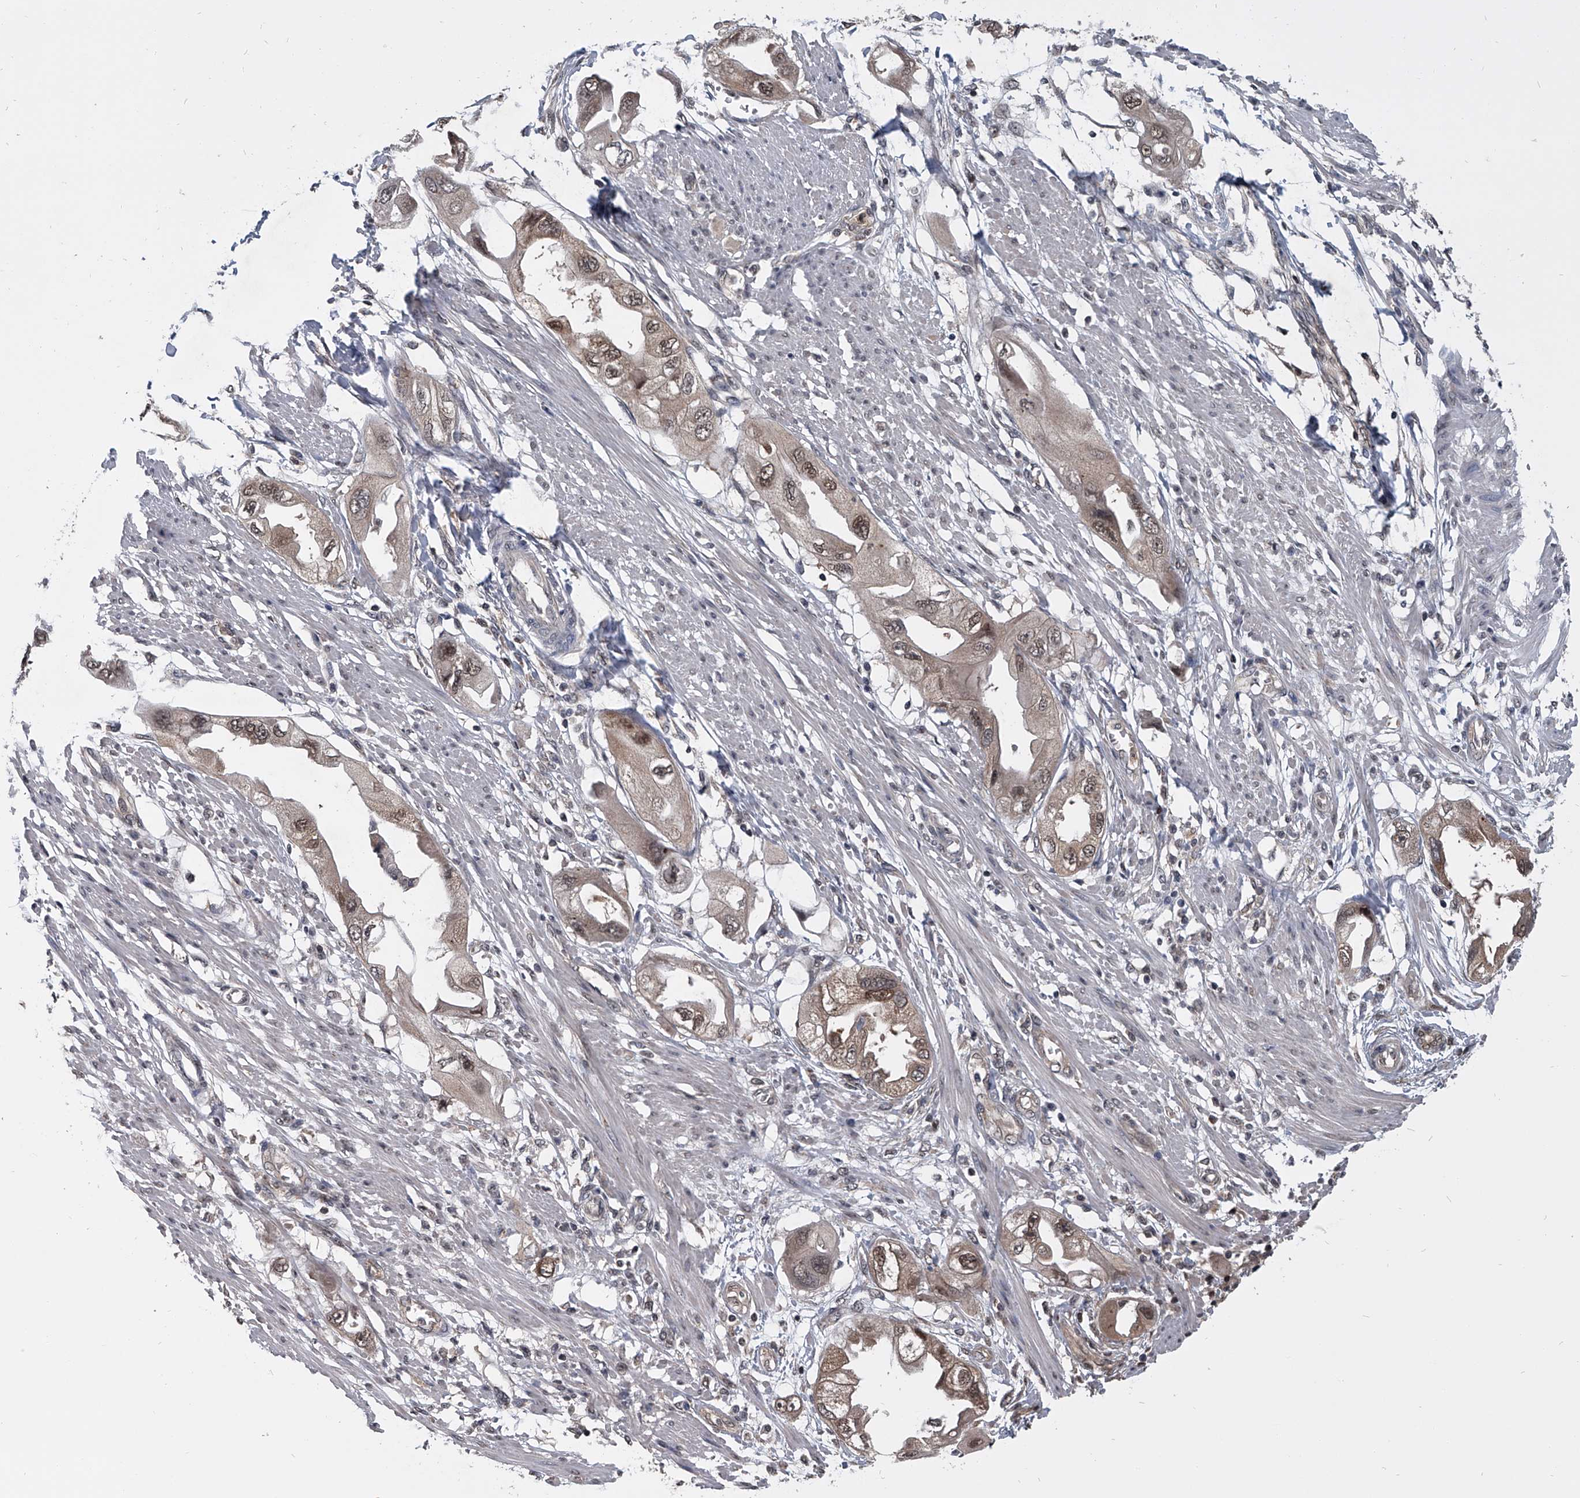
{"staining": {"intensity": "moderate", "quantity": ">75%", "location": "cytoplasmic/membranous,nuclear"}, "tissue": "endometrial cancer", "cell_type": "Tumor cells", "image_type": "cancer", "snomed": [{"axis": "morphology", "description": "Adenocarcinoma, NOS"}, {"axis": "topography", "description": "Endometrium"}], "caption": "This is an image of immunohistochemistry (IHC) staining of endometrial cancer, which shows moderate staining in the cytoplasmic/membranous and nuclear of tumor cells.", "gene": "TSNAX", "patient": {"sex": "female", "age": 67}}